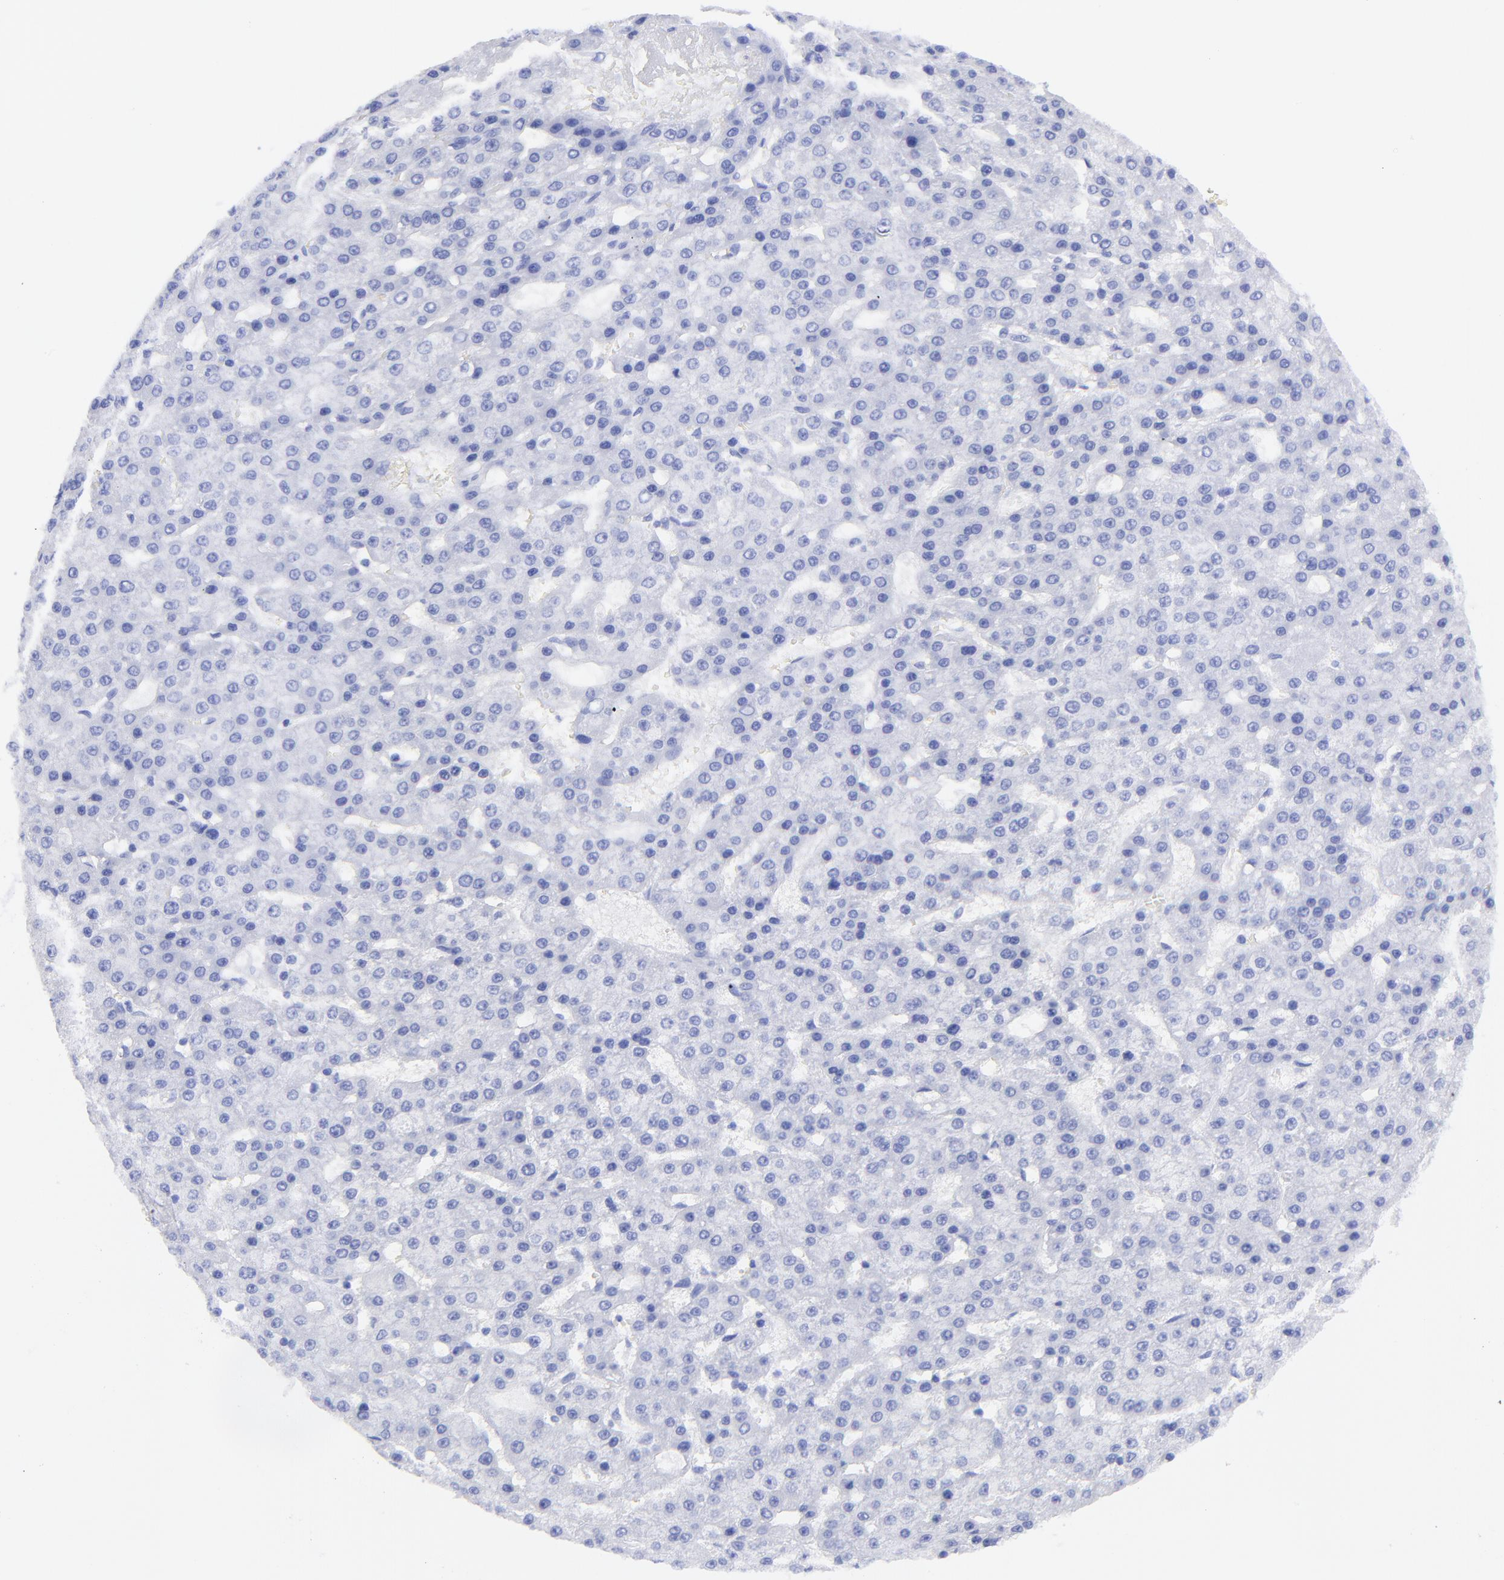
{"staining": {"intensity": "moderate", "quantity": ">75%", "location": "cytoplasmic/membranous,nuclear"}, "tissue": "liver cancer", "cell_type": "Tumor cells", "image_type": "cancer", "snomed": [{"axis": "morphology", "description": "Carcinoma, Hepatocellular, NOS"}, {"axis": "topography", "description": "Liver"}], "caption": "Moderate cytoplasmic/membranous and nuclear staining is appreciated in approximately >75% of tumor cells in liver hepatocellular carcinoma.", "gene": "PSMA6", "patient": {"sex": "male", "age": 47}}